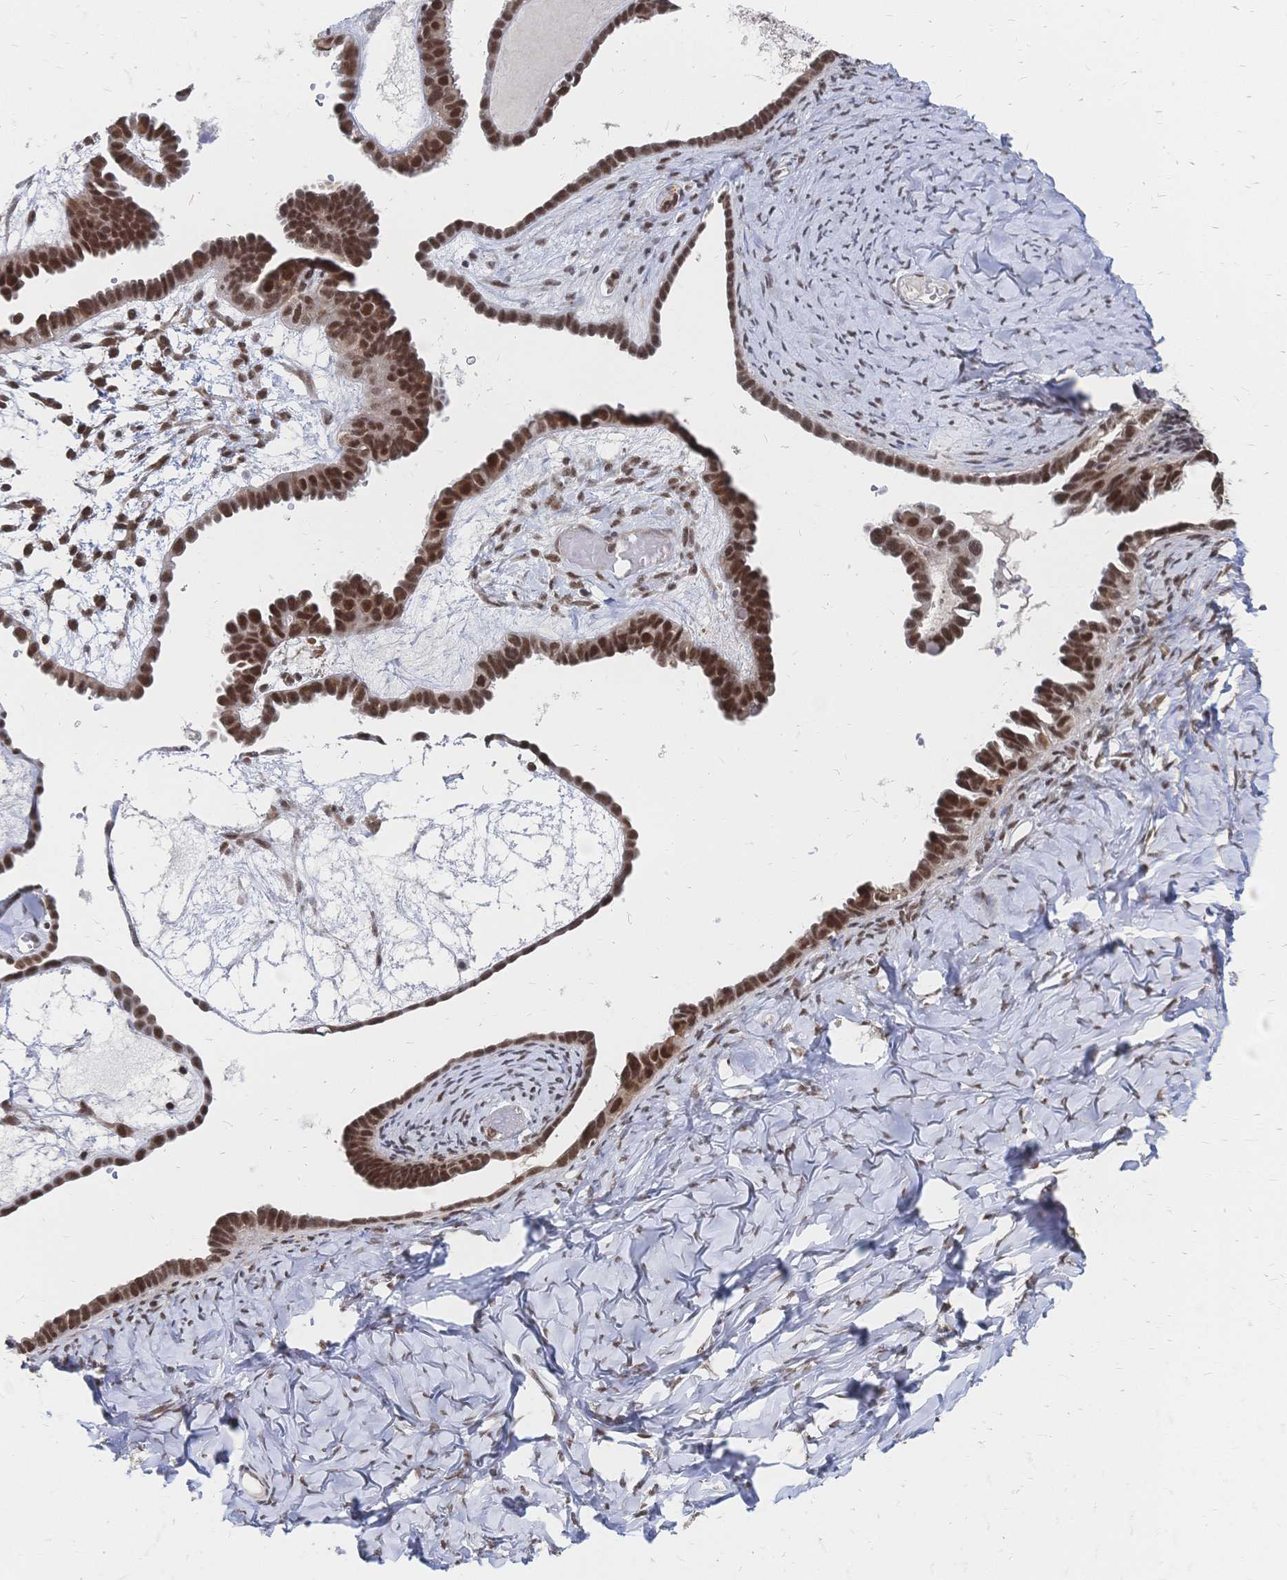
{"staining": {"intensity": "strong", "quantity": ">75%", "location": "nuclear"}, "tissue": "ovarian cancer", "cell_type": "Tumor cells", "image_type": "cancer", "snomed": [{"axis": "morphology", "description": "Cystadenocarcinoma, serous, NOS"}, {"axis": "topography", "description": "Ovary"}], "caption": "Protein expression analysis of human ovarian serous cystadenocarcinoma reveals strong nuclear expression in about >75% of tumor cells. The staining was performed using DAB (3,3'-diaminobenzidine), with brown indicating positive protein expression. Nuclei are stained blue with hematoxylin.", "gene": "NELFA", "patient": {"sex": "female", "age": 69}}